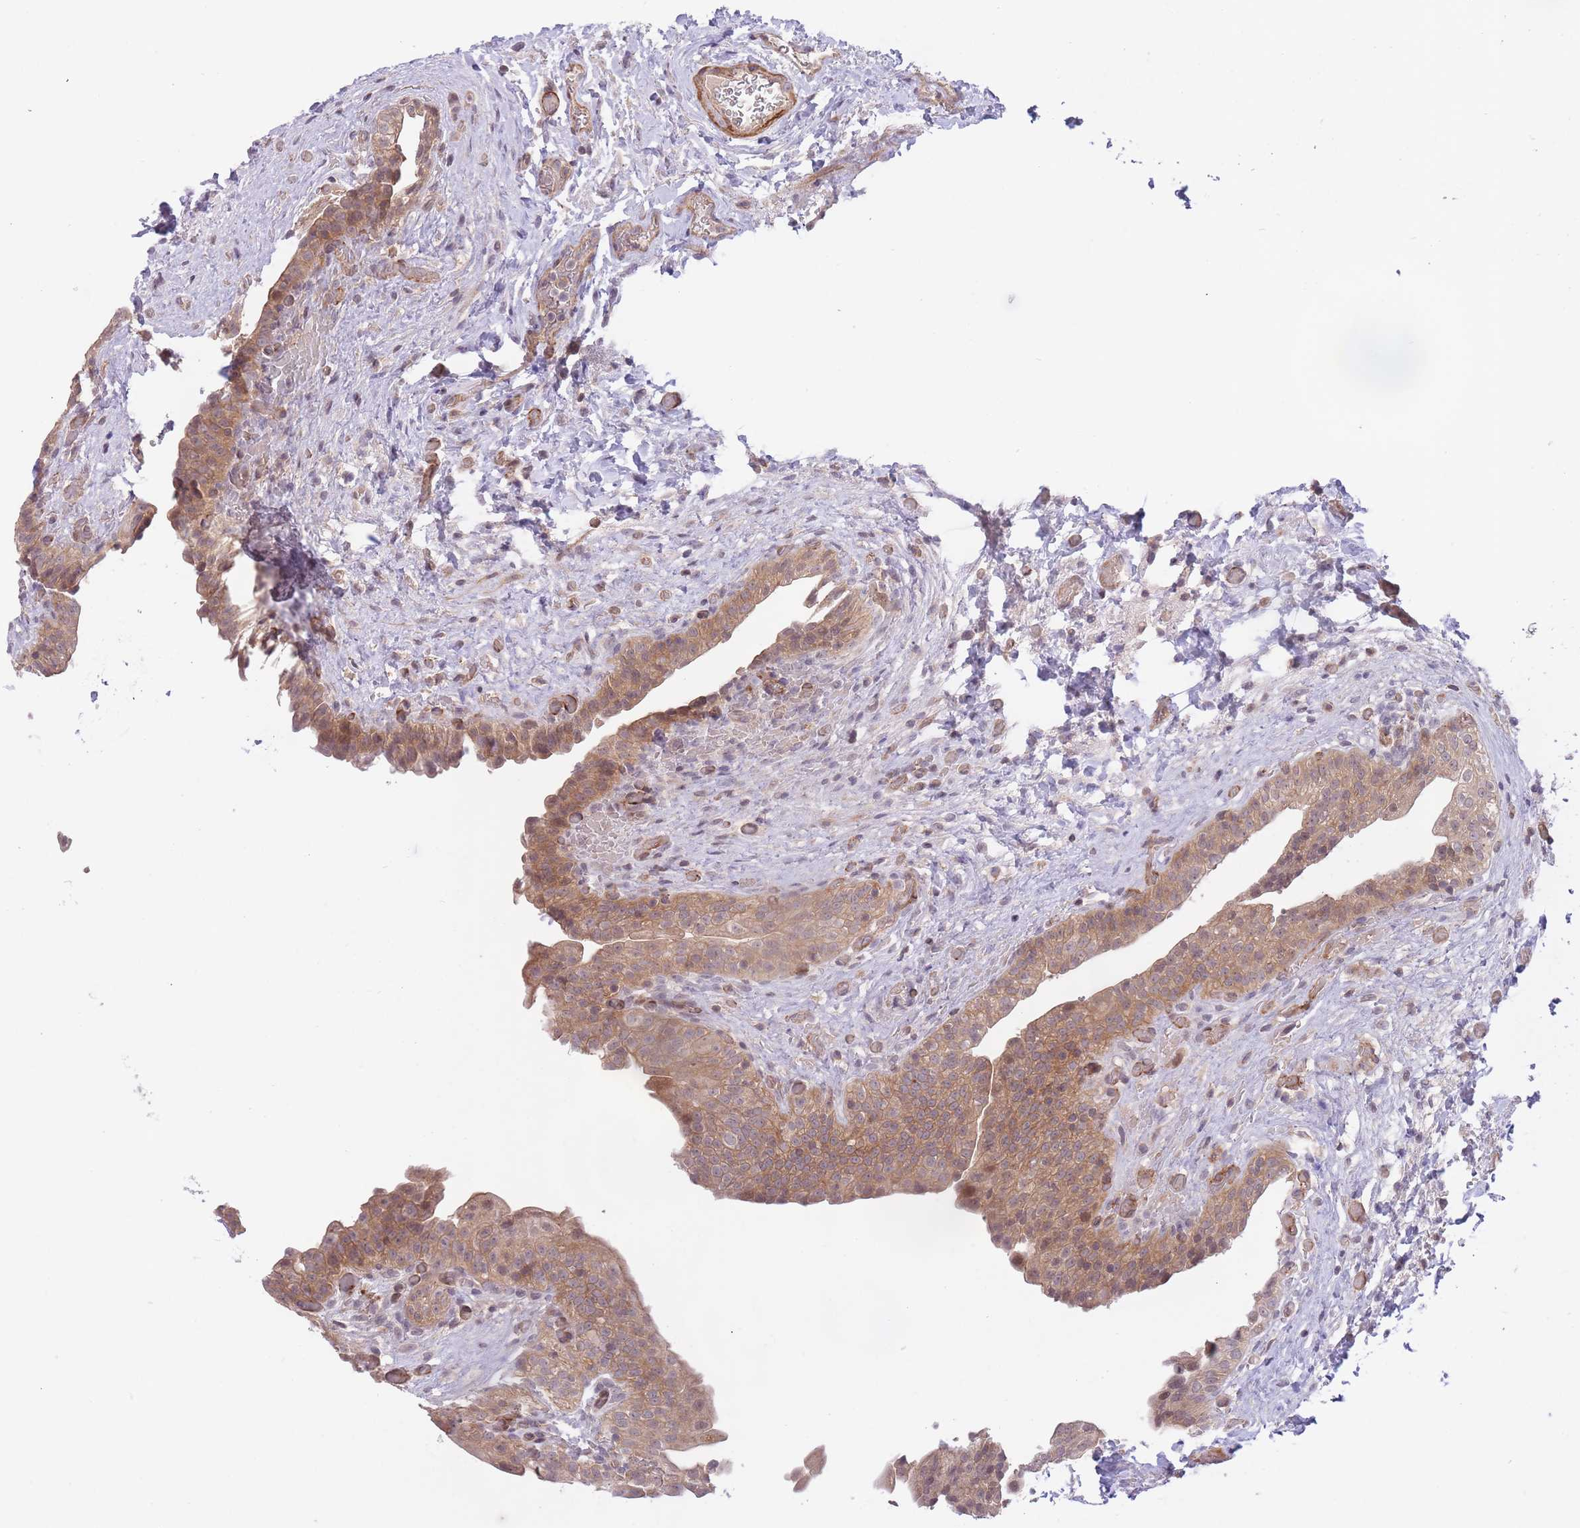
{"staining": {"intensity": "moderate", "quantity": ">75%", "location": "cytoplasmic/membranous"}, "tissue": "urinary bladder", "cell_type": "Urothelial cells", "image_type": "normal", "snomed": [{"axis": "morphology", "description": "Normal tissue, NOS"}, {"axis": "topography", "description": "Urinary bladder"}], "caption": "IHC photomicrograph of normal urinary bladder stained for a protein (brown), which reveals medium levels of moderate cytoplasmic/membranous positivity in approximately >75% of urothelial cells.", "gene": "FUT3", "patient": {"sex": "male", "age": 69}}